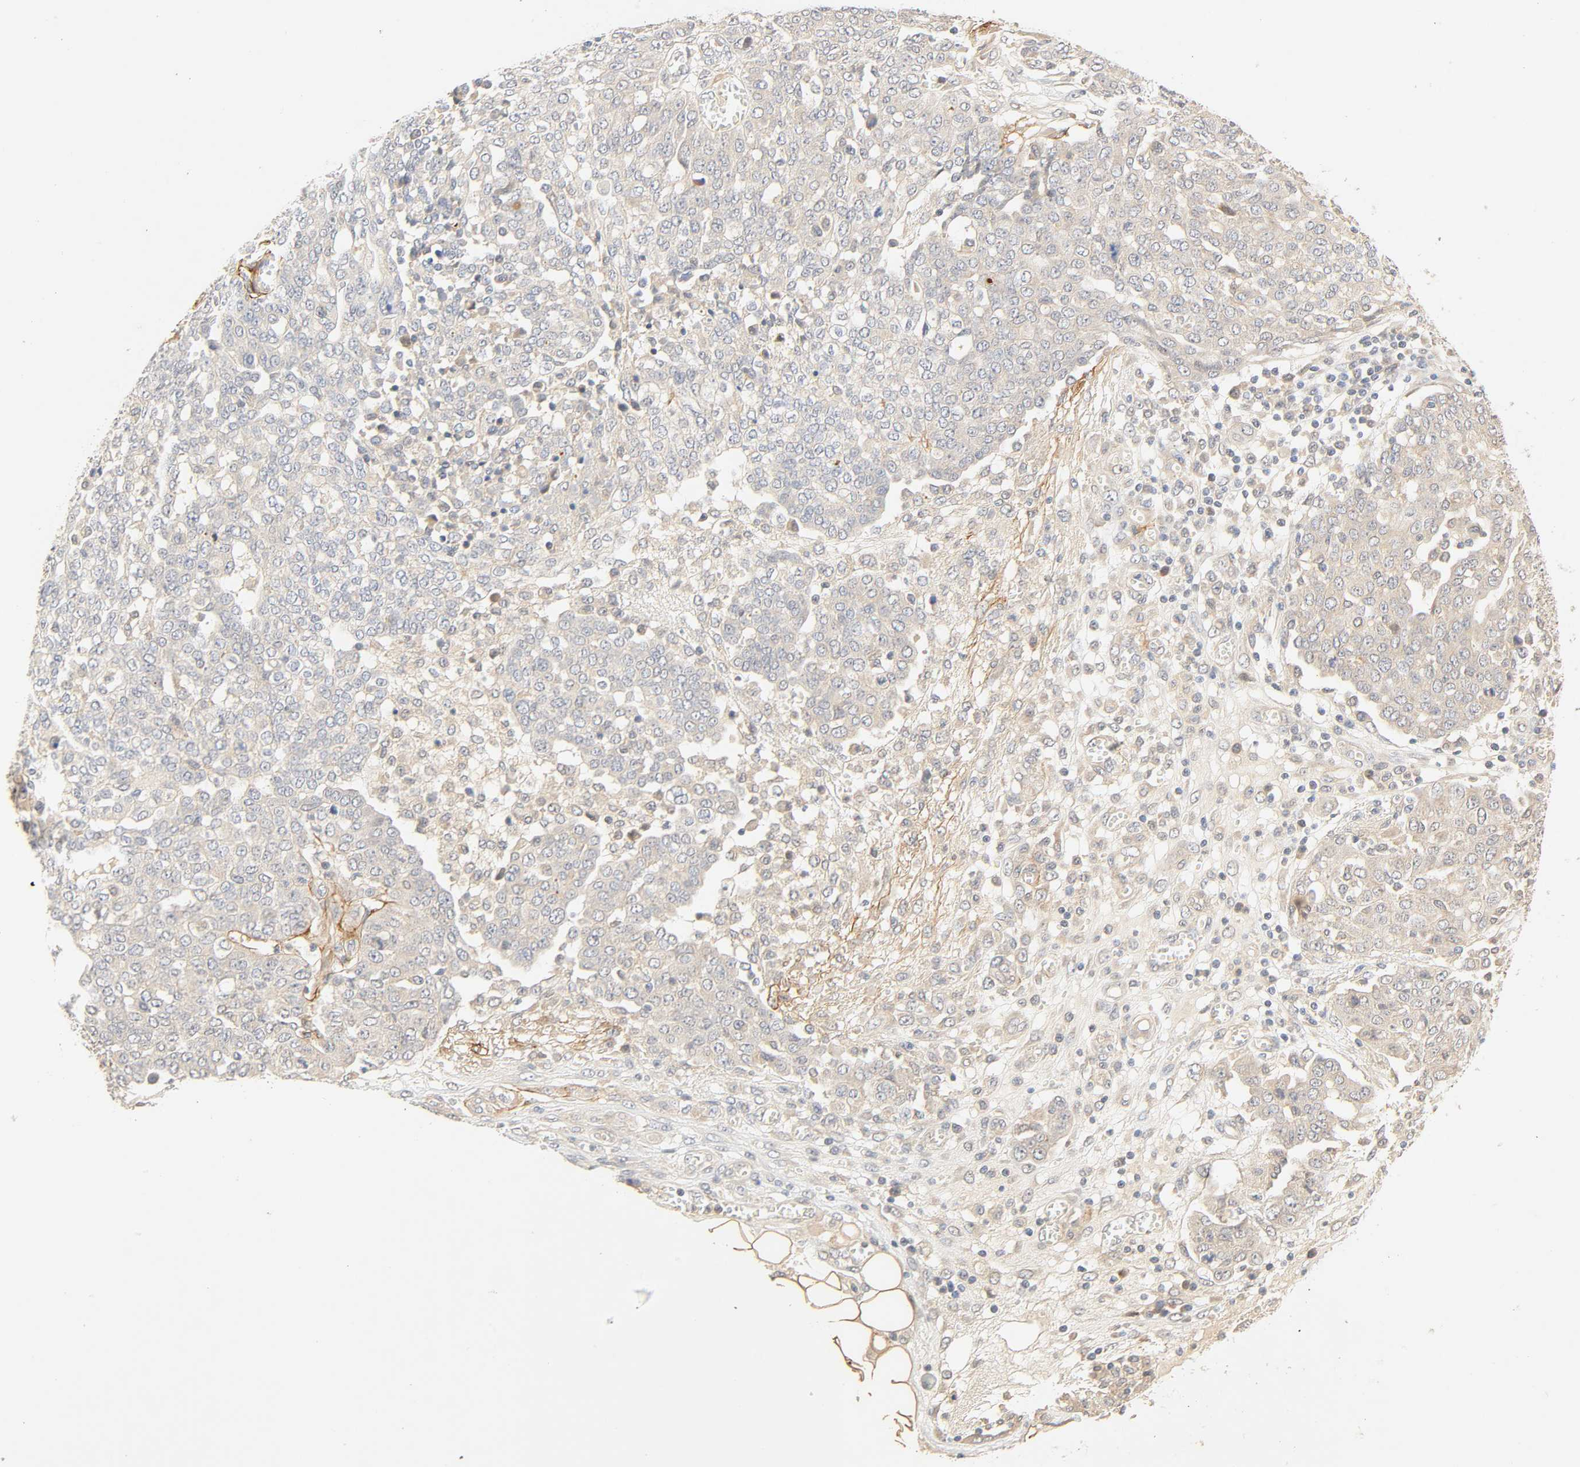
{"staining": {"intensity": "negative", "quantity": "none", "location": "none"}, "tissue": "ovarian cancer", "cell_type": "Tumor cells", "image_type": "cancer", "snomed": [{"axis": "morphology", "description": "Cystadenocarcinoma, serous, NOS"}, {"axis": "topography", "description": "Soft tissue"}, {"axis": "topography", "description": "Ovary"}], "caption": "This is an immunohistochemistry (IHC) micrograph of human ovarian cancer. There is no staining in tumor cells.", "gene": "CACNA1G", "patient": {"sex": "female", "age": 57}}